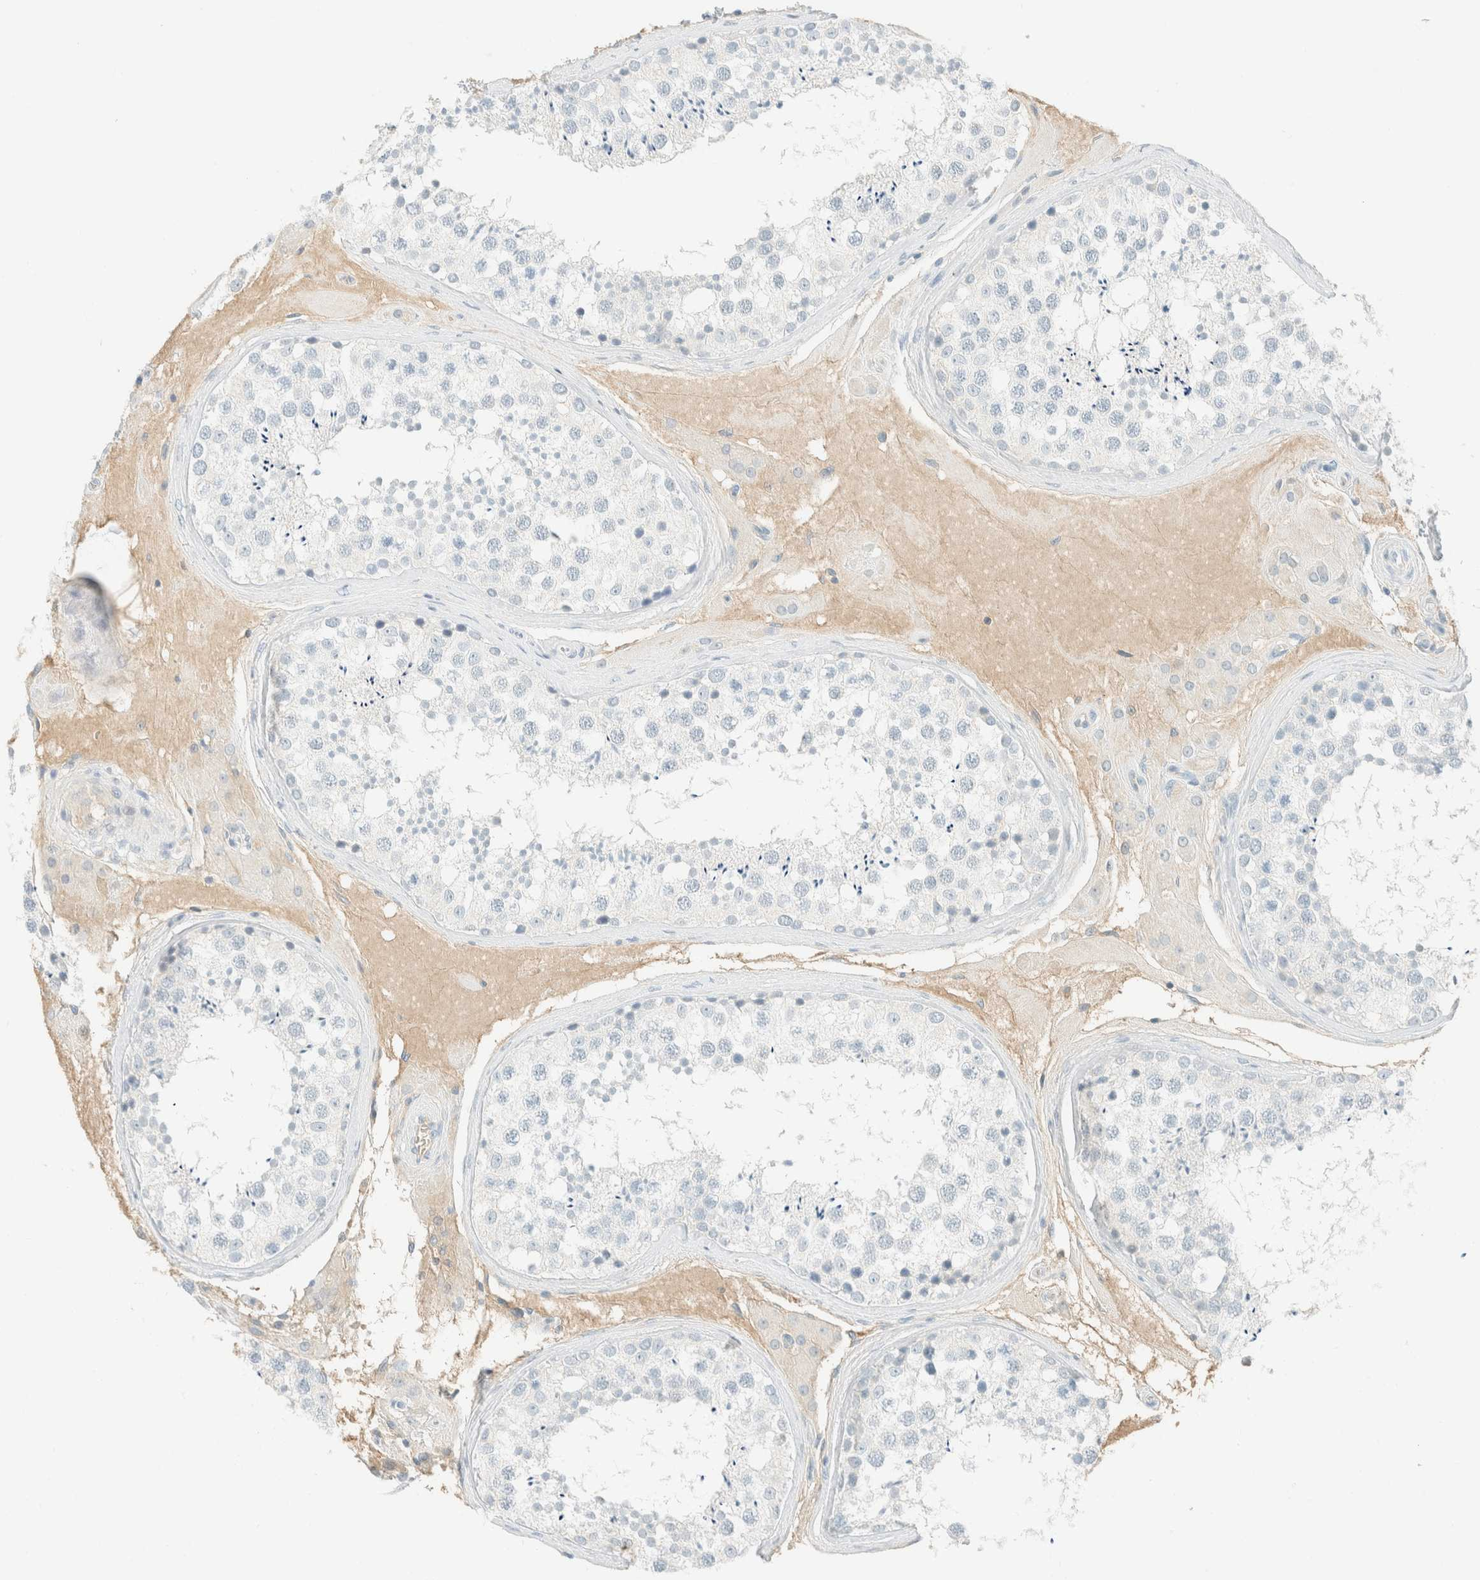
{"staining": {"intensity": "negative", "quantity": "none", "location": "none"}, "tissue": "testis", "cell_type": "Cells in seminiferous ducts", "image_type": "normal", "snomed": [{"axis": "morphology", "description": "Normal tissue, NOS"}, {"axis": "topography", "description": "Testis"}], "caption": "Testis stained for a protein using IHC reveals no positivity cells in seminiferous ducts.", "gene": "GPA33", "patient": {"sex": "male", "age": 46}}